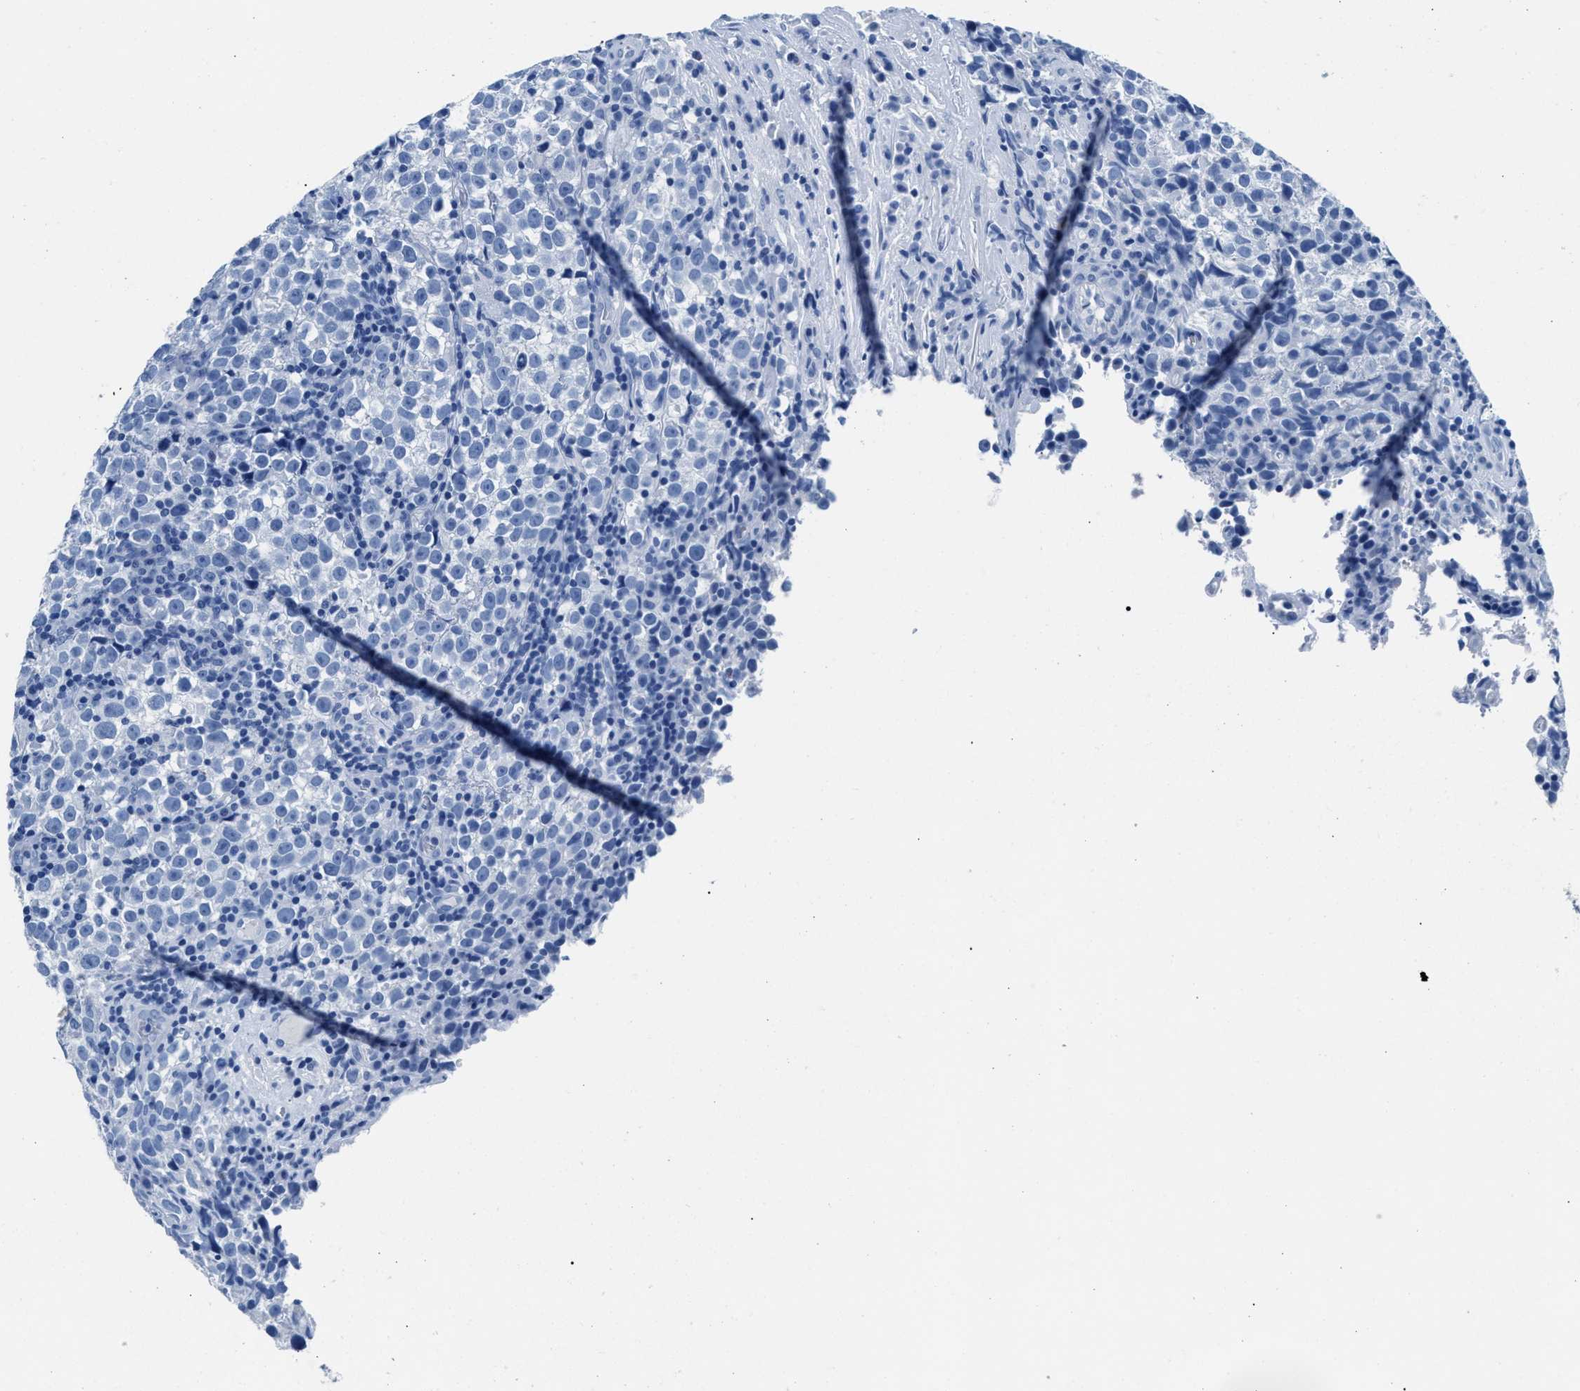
{"staining": {"intensity": "negative", "quantity": "none", "location": "none"}, "tissue": "testis cancer", "cell_type": "Tumor cells", "image_type": "cancer", "snomed": [{"axis": "morphology", "description": "Normal tissue, NOS"}, {"axis": "morphology", "description": "Seminoma, NOS"}, {"axis": "topography", "description": "Testis"}], "caption": "DAB immunohistochemical staining of human seminoma (testis) exhibits no significant expression in tumor cells.", "gene": "CPS1", "patient": {"sex": "male", "age": 43}}